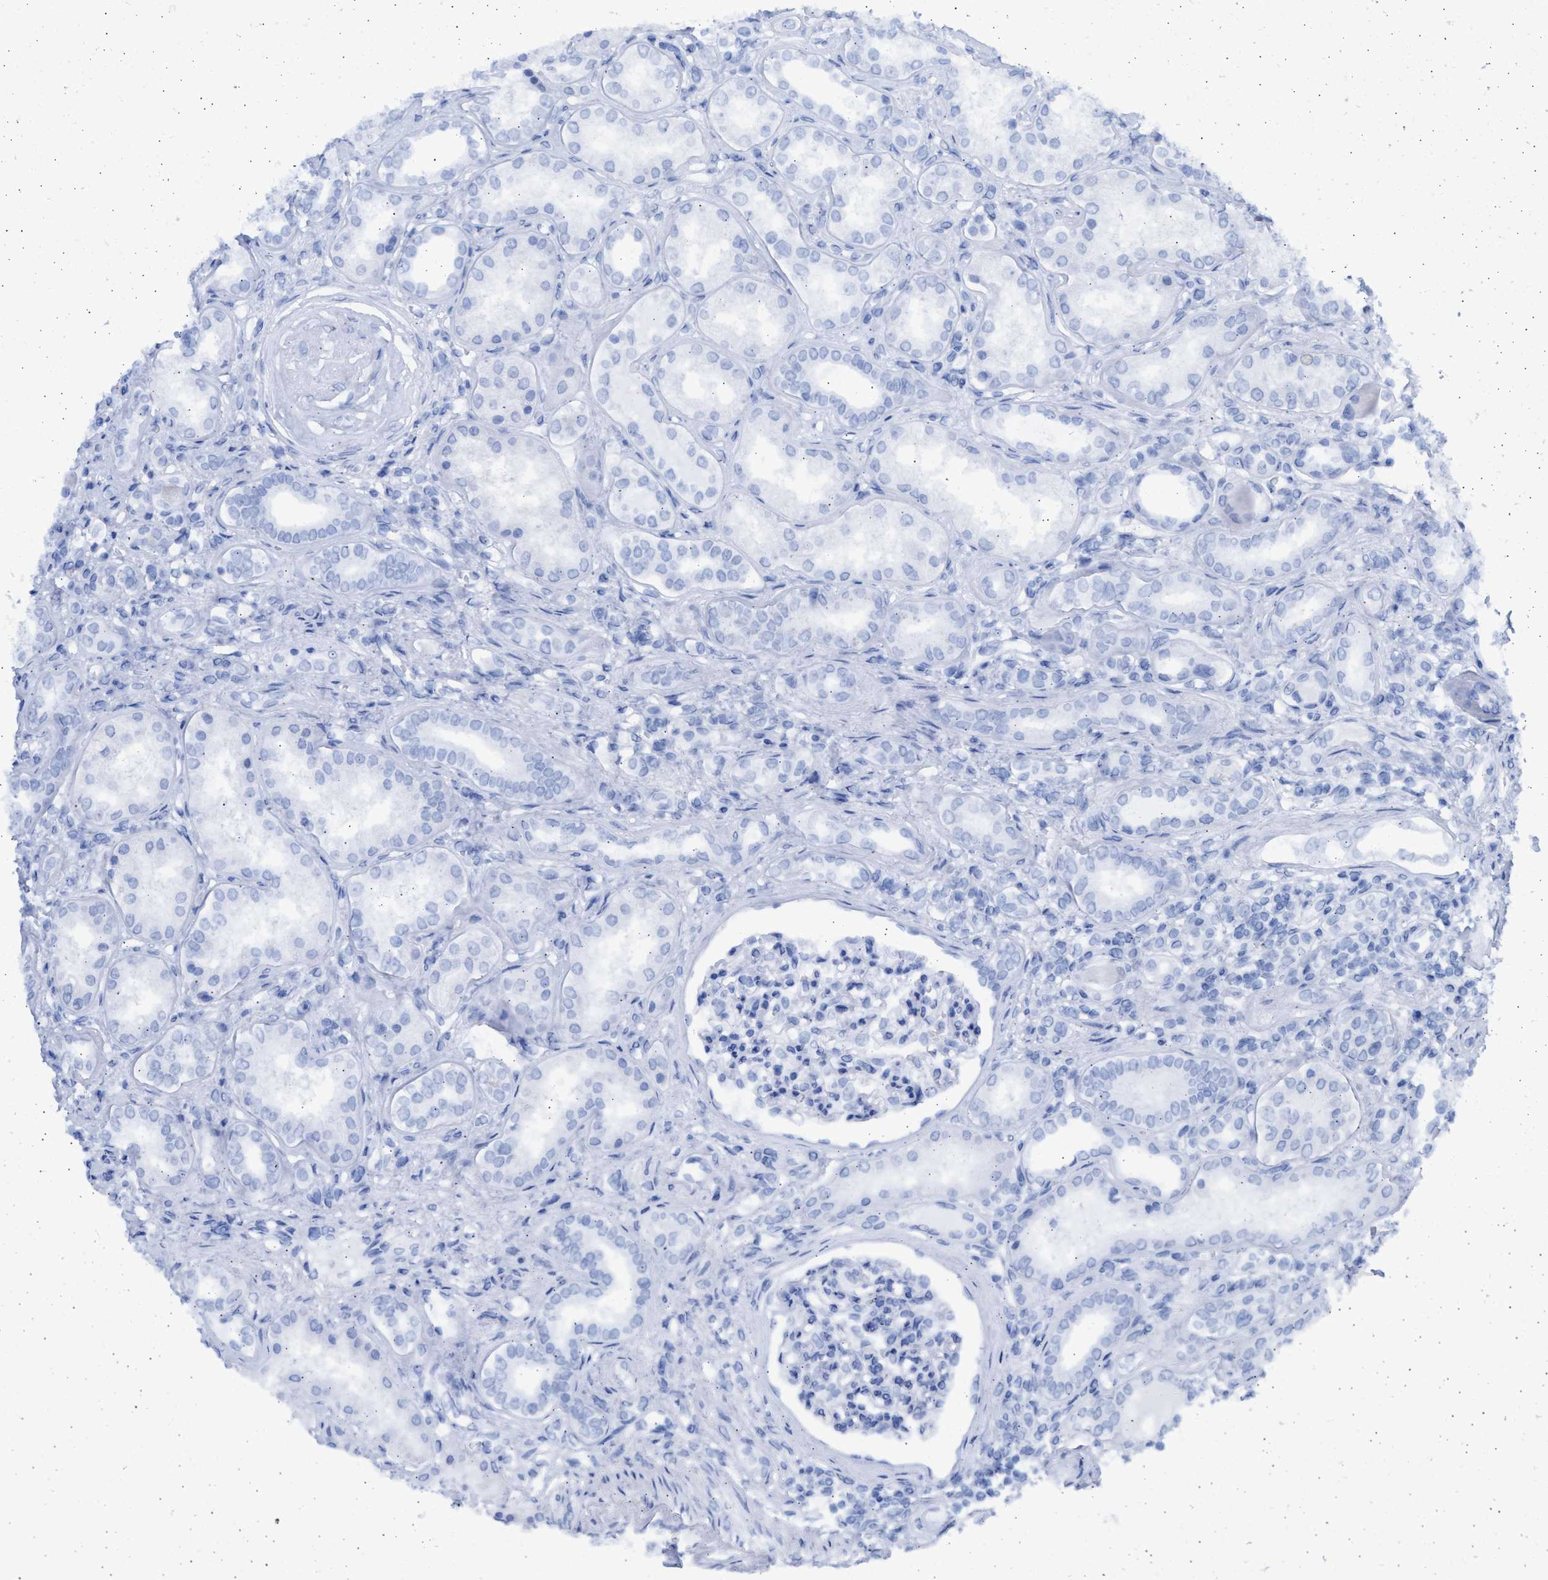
{"staining": {"intensity": "negative", "quantity": "none", "location": "none"}, "tissue": "kidney", "cell_type": "Cells in glomeruli", "image_type": "normal", "snomed": [{"axis": "morphology", "description": "Normal tissue, NOS"}, {"axis": "topography", "description": "Kidney"}], "caption": "DAB (3,3'-diaminobenzidine) immunohistochemical staining of unremarkable kidney reveals no significant positivity in cells in glomeruli. (DAB immunohistochemistry with hematoxylin counter stain).", "gene": "ALDOC", "patient": {"sex": "female", "age": 56}}